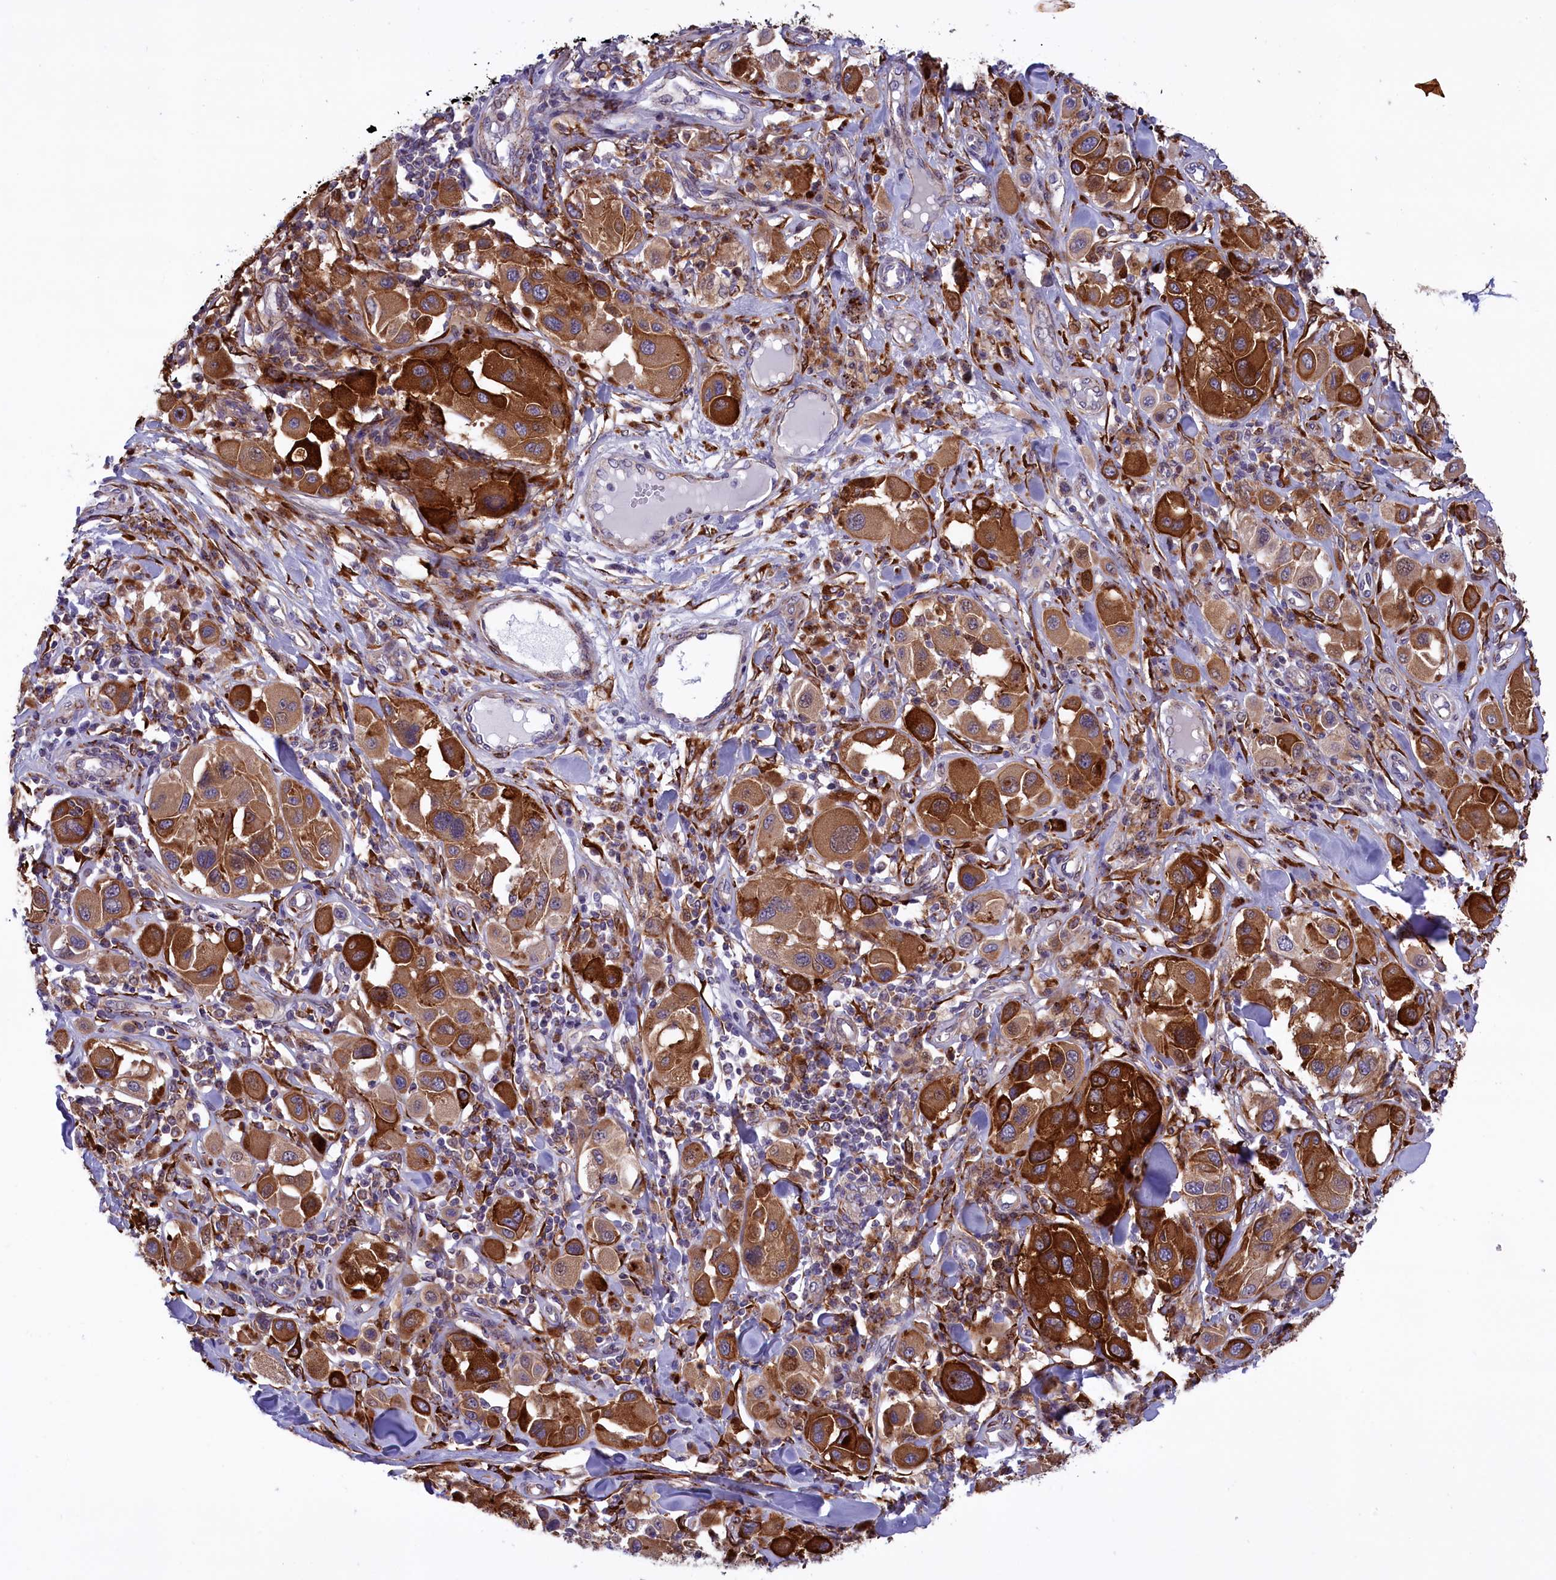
{"staining": {"intensity": "strong", "quantity": ">75%", "location": "cytoplasmic/membranous"}, "tissue": "melanoma", "cell_type": "Tumor cells", "image_type": "cancer", "snomed": [{"axis": "morphology", "description": "Malignant melanoma, Metastatic site"}, {"axis": "topography", "description": "Skin"}], "caption": "About >75% of tumor cells in malignant melanoma (metastatic site) display strong cytoplasmic/membranous protein staining as visualized by brown immunohistochemical staining.", "gene": "MAN2B1", "patient": {"sex": "male", "age": 41}}